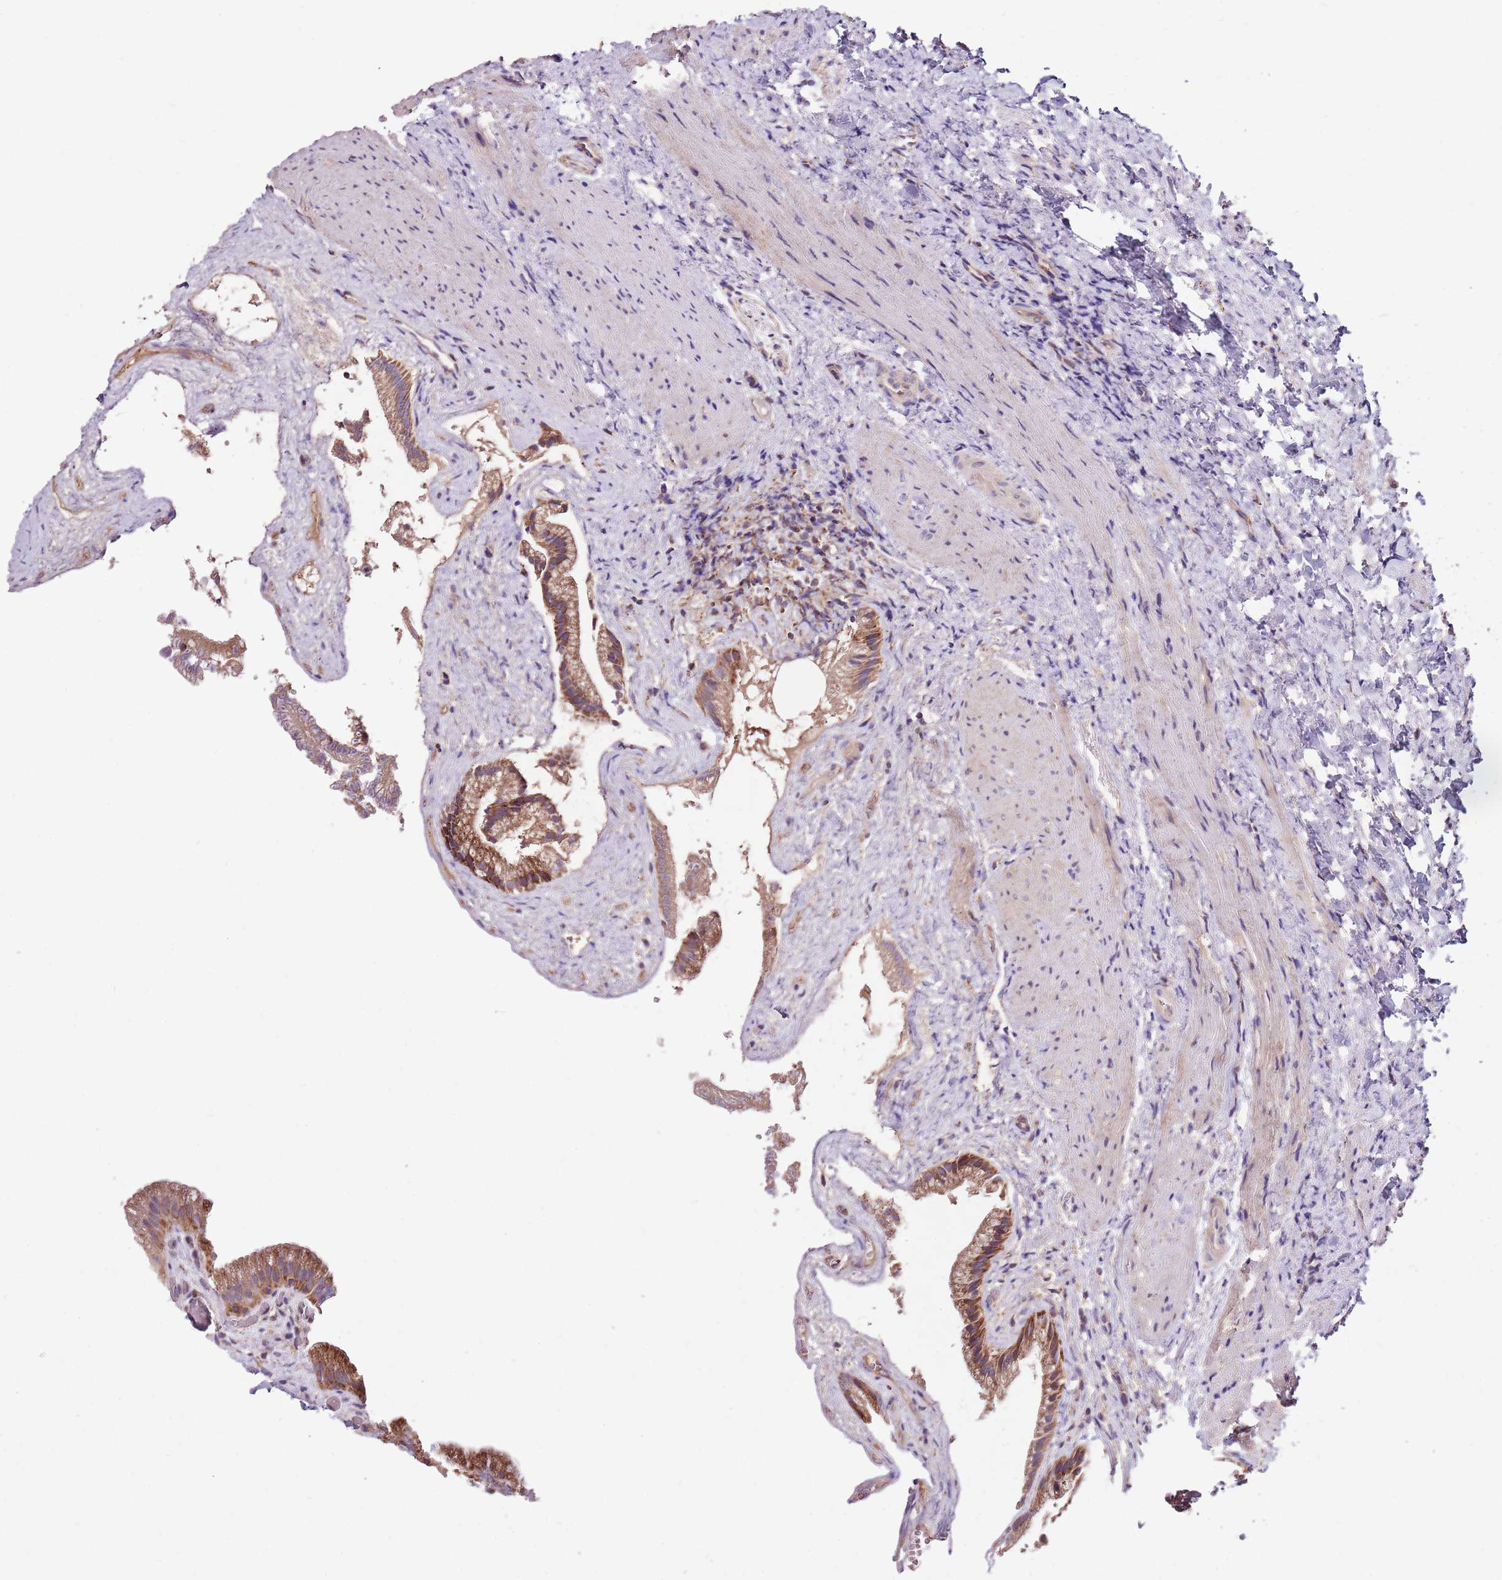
{"staining": {"intensity": "strong", "quantity": ">75%", "location": "cytoplasmic/membranous"}, "tissue": "gallbladder", "cell_type": "Glandular cells", "image_type": "normal", "snomed": [{"axis": "morphology", "description": "Normal tissue, NOS"}, {"axis": "morphology", "description": "Inflammation, NOS"}, {"axis": "topography", "description": "Gallbladder"}], "caption": "Immunohistochemical staining of benign gallbladder exhibits high levels of strong cytoplasmic/membranous positivity in approximately >75% of glandular cells.", "gene": "SMG1", "patient": {"sex": "male", "age": 51}}